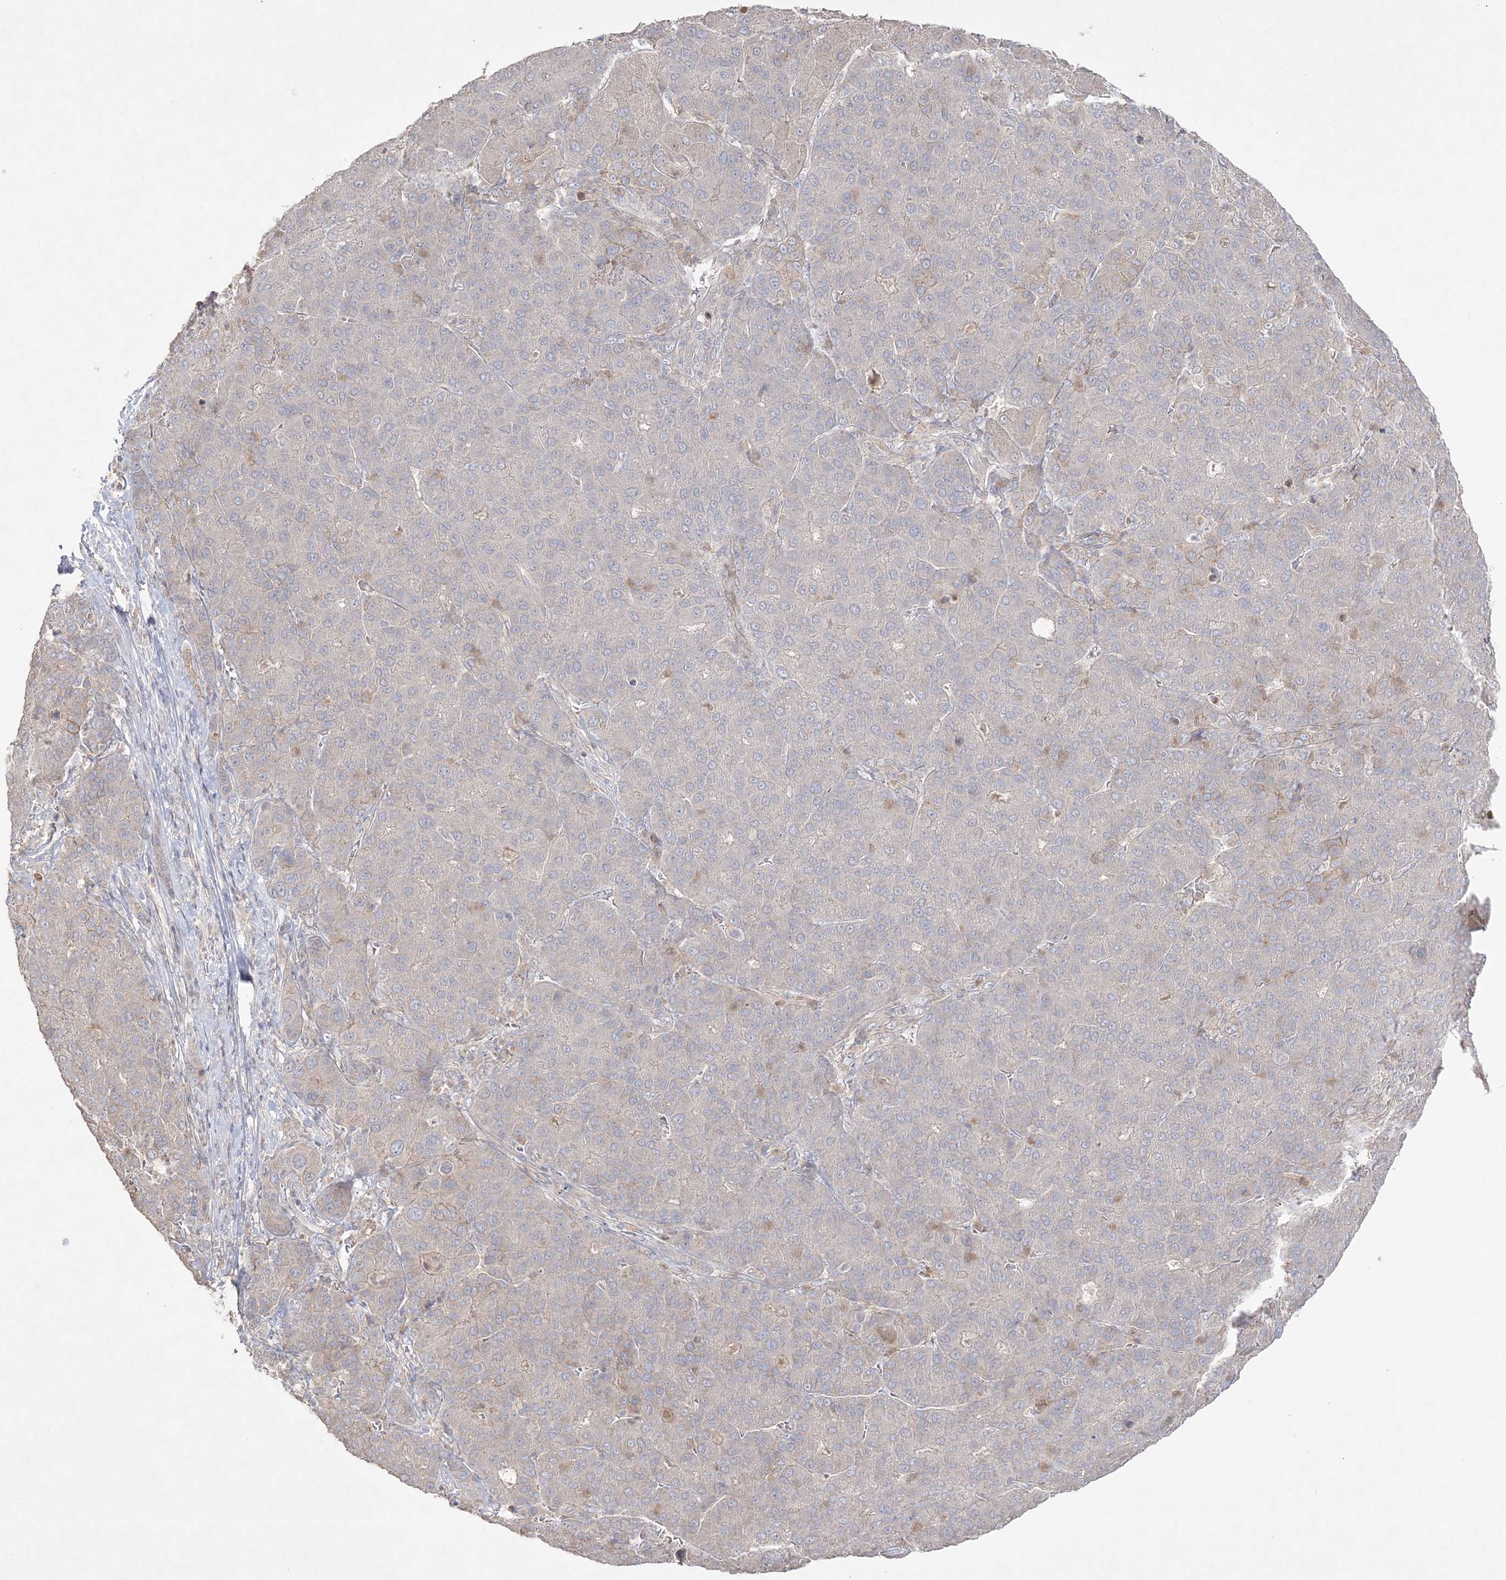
{"staining": {"intensity": "negative", "quantity": "none", "location": "none"}, "tissue": "liver cancer", "cell_type": "Tumor cells", "image_type": "cancer", "snomed": [{"axis": "morphology", "description": "Carcinoma, Hepatocellular, NOS"}, {"axis": "topography", "description": "Liver"}], "caption": "High magnification brightfield microscopy of hepatocellular carcinoma (liver) stained with DAB (brown) and counterstained with hematoxylin (blue): tumor cells show no significant positivity.", "gene": "SH3BP4", "patient": {"sex": "male", "age": 65}}